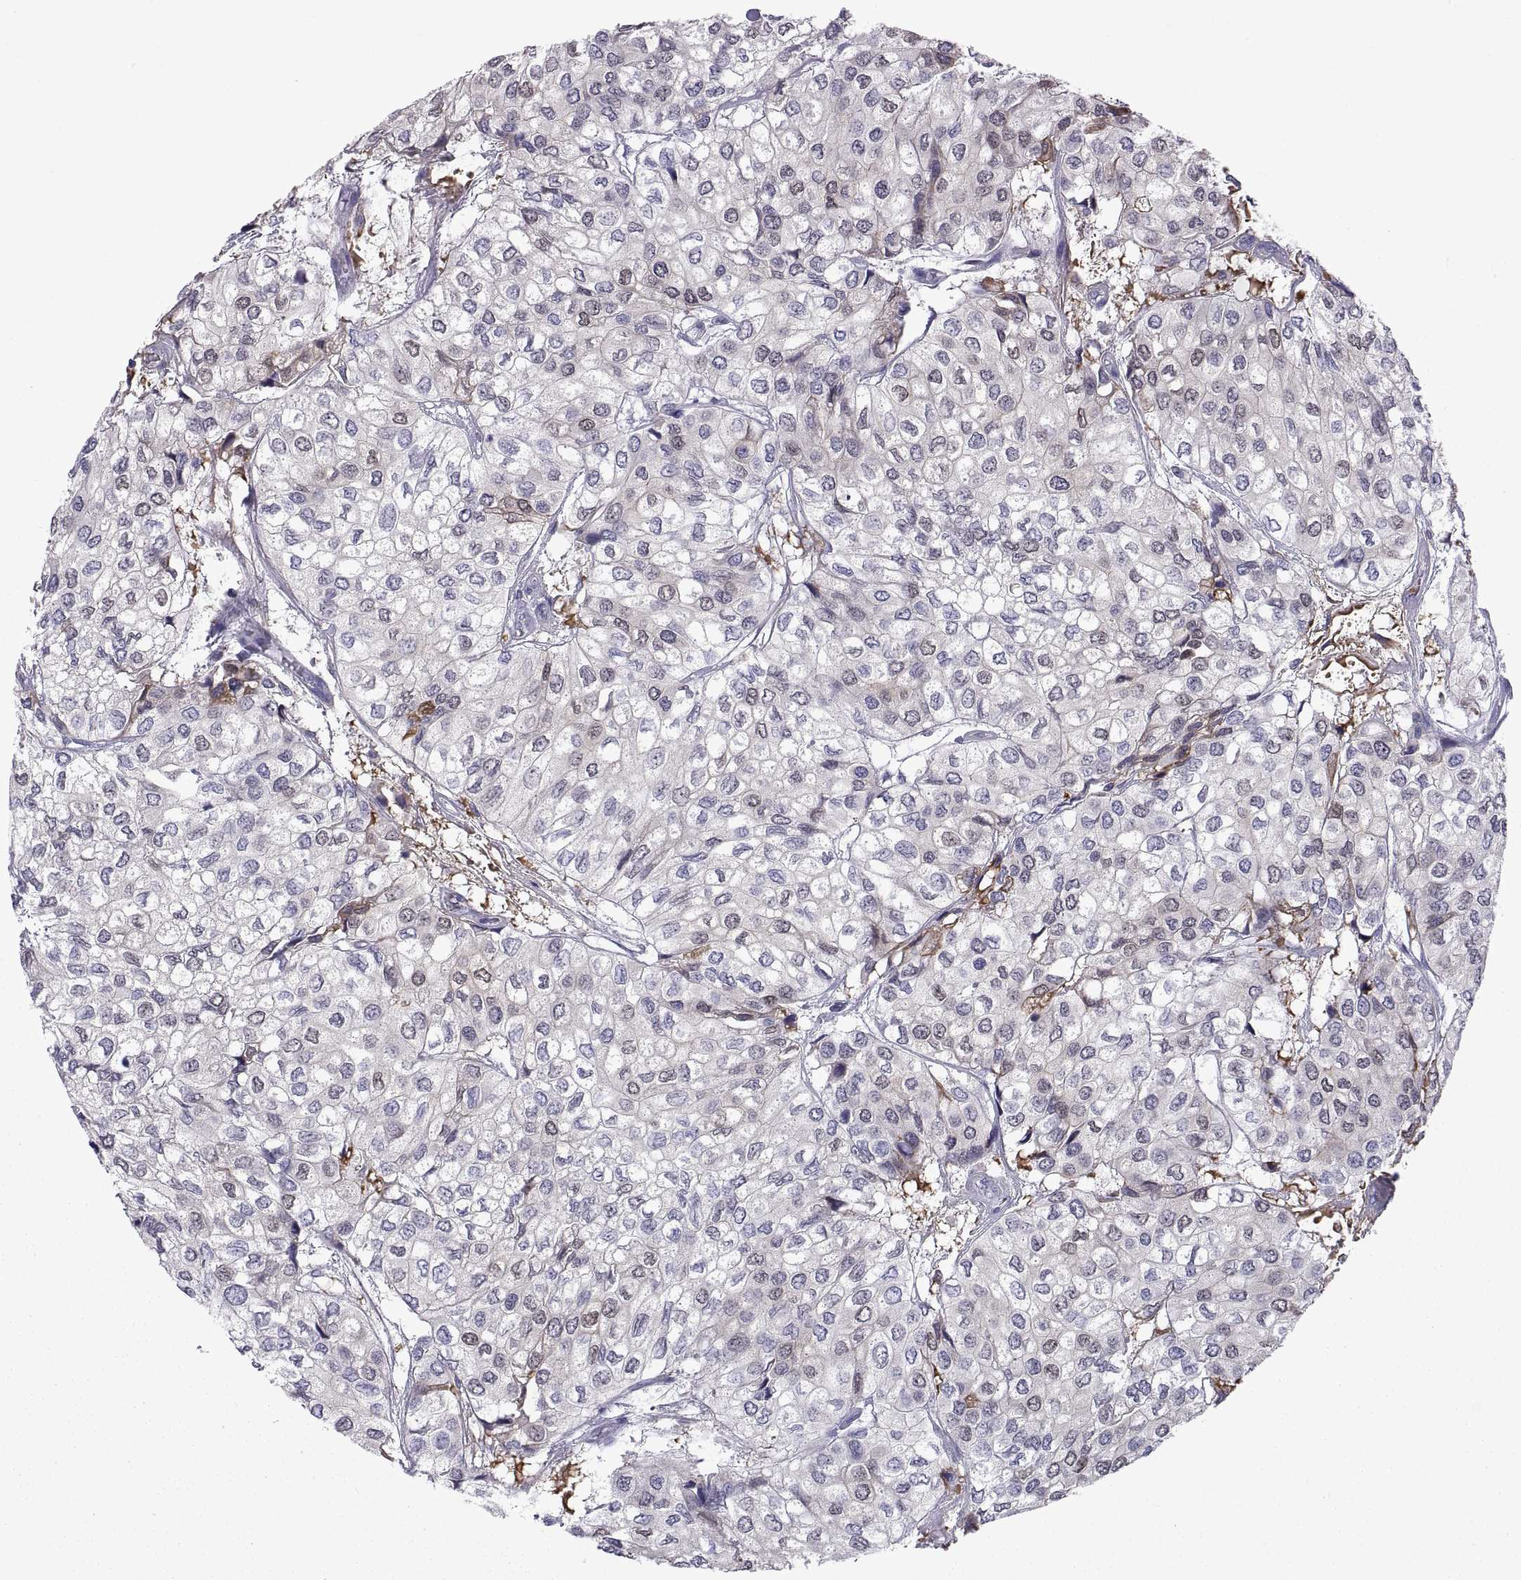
{"staining": {"intensity": "negative", "quantity": "none", "location": "none"}, "tissue": "urothelial cancer", "cell_type": "Tumor cells", "image_type": "cancer", "snomed": [{"axis": "morphology", "description": "Urothelial carcinoma, High grade"}, {"axis": "topography", "description": "Urinary bladder"}], "caption": "Image shows no significant protein expression in tumor cells of urothelial cancer.", "gene": "PKP1", "patient": {"sex": "male", "age": 73}}